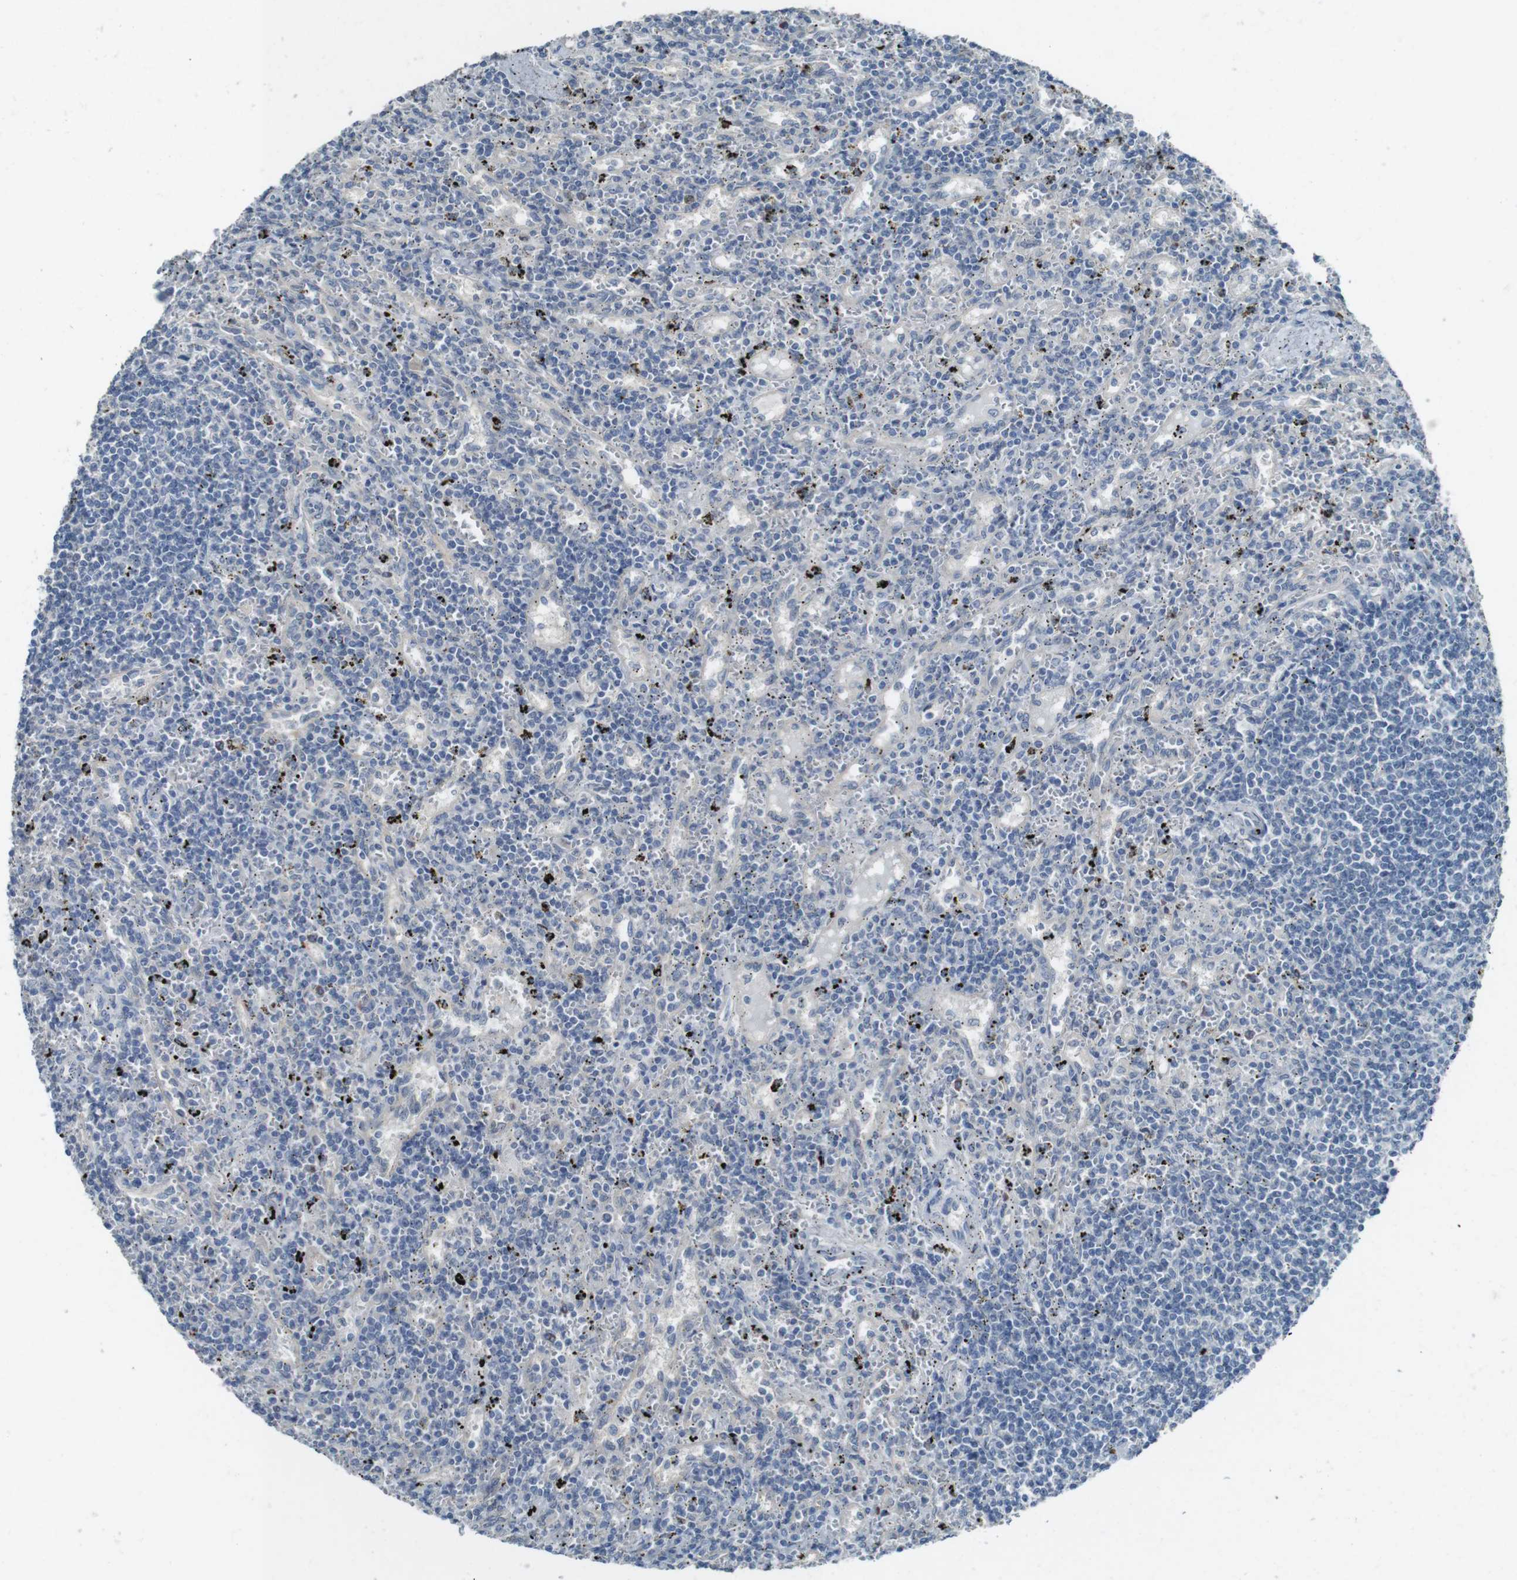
{"staining": {"intensity": "negative", "quantity": "none", "location": "none"}, "tissue": "lymphoma", "cell_type": "Tumor cells", "image_type": "cancer", "snomed": [{"axis": "morphology", "description": "Malignant lymphoma, non-Hodgkin's type, Low grade"}, {"axis": "topography", "description": "Spleen"}], "caption": "Immunohistochemistry (IHC) of low-grade malignant lymphoma, non-Hodgkin's type demonstrates no positivity in tumor cells.", "gene": "ENTPD7", "patient": {"sex": "male", "age": 76}}